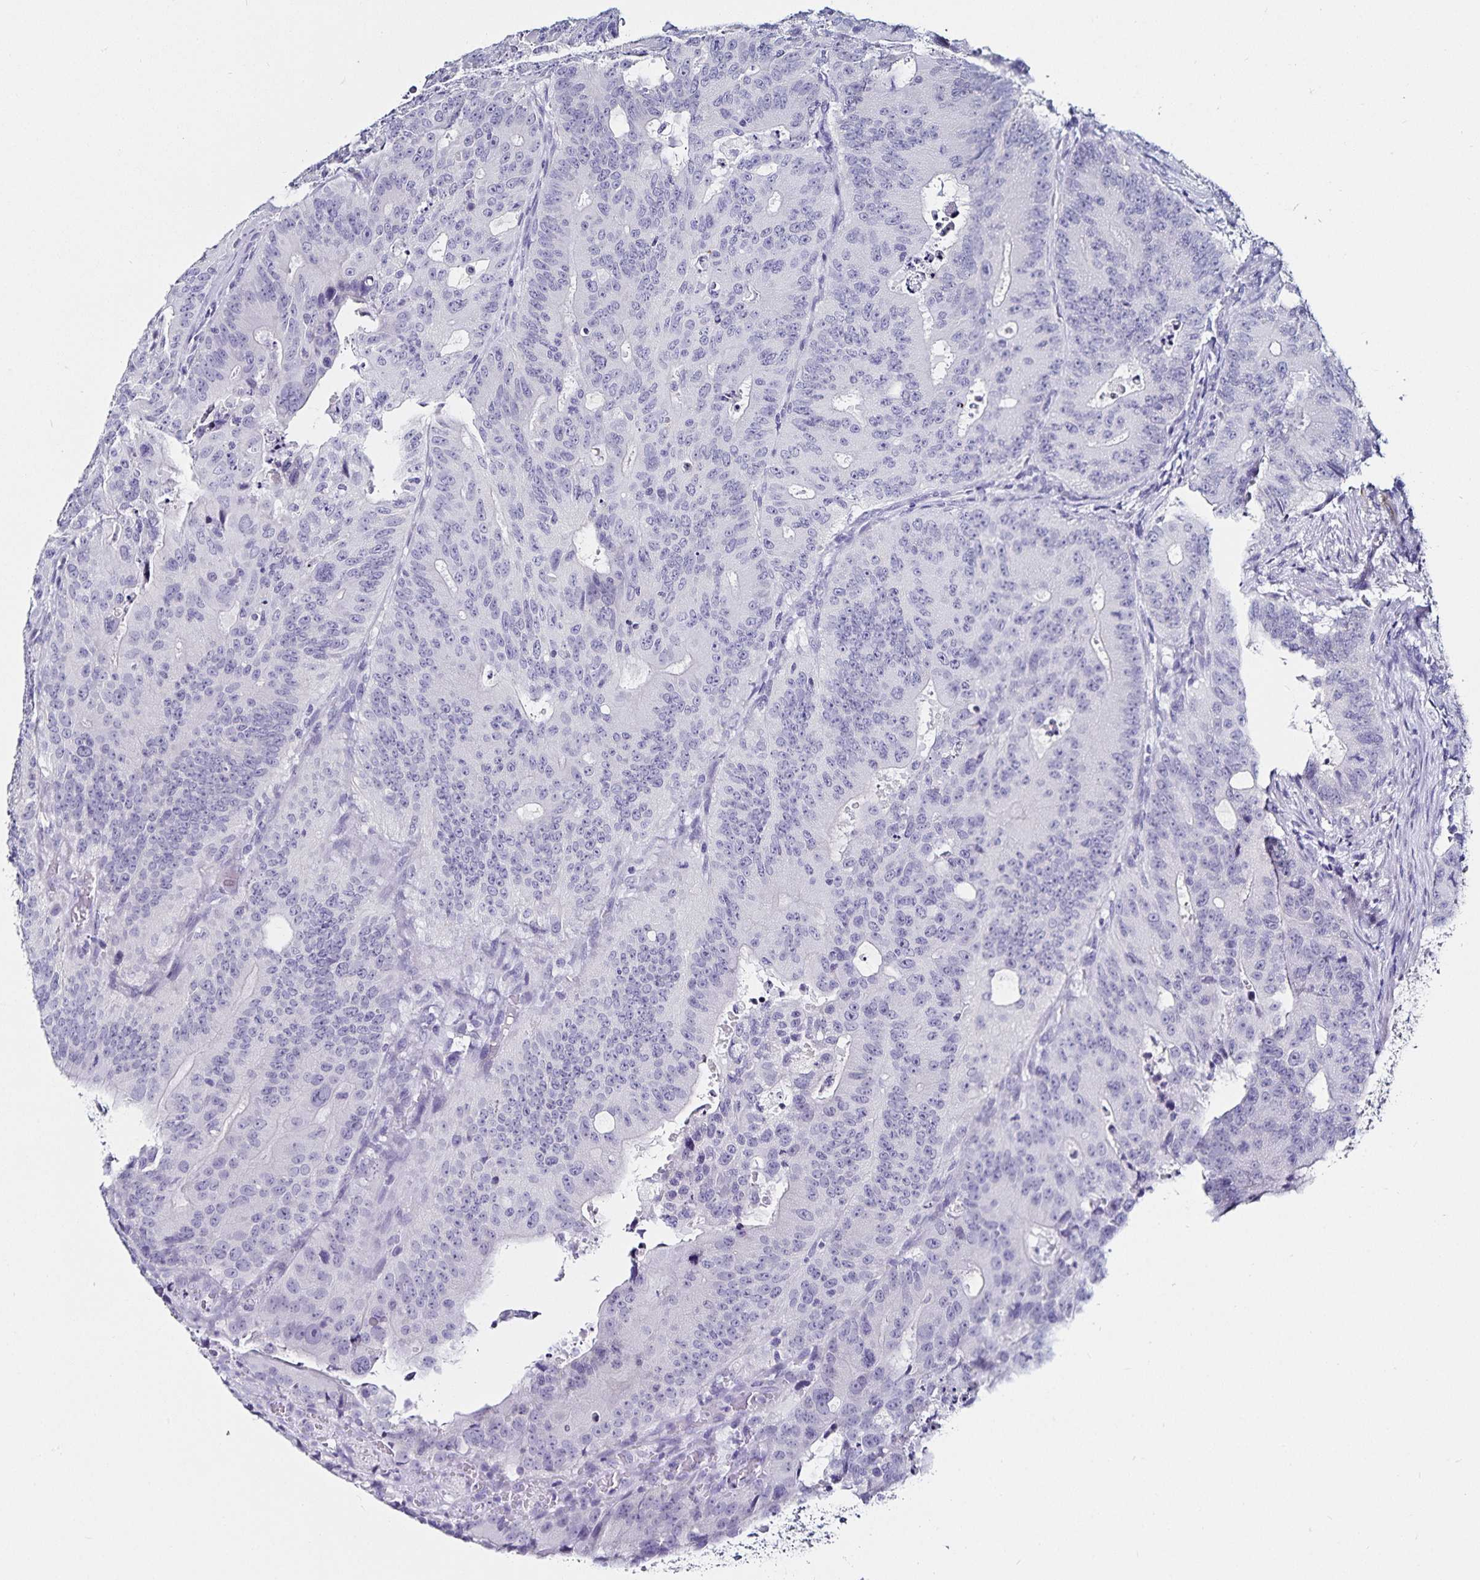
{"staining": {"intensity": "negative", "quantity": "none", "location": "none"}, "tissue": "colorectal cancer", "cell_type": "Tumor cells", "image_type": "cancer", "snomed": [{"axis": "morphology", "description": "Adenocarcinoma, NOS"}, {"axis": "topography", "description": "Colon"}], "caption": "Immunohistochemistry (IHC) image of neoplastic tissue: adenocarcinoma (colorectal) stained with DAB shows no significant protein expression in tumor cells.", "gene": "TSPAN7", "patient": {"sex": "male", "age": 62}}